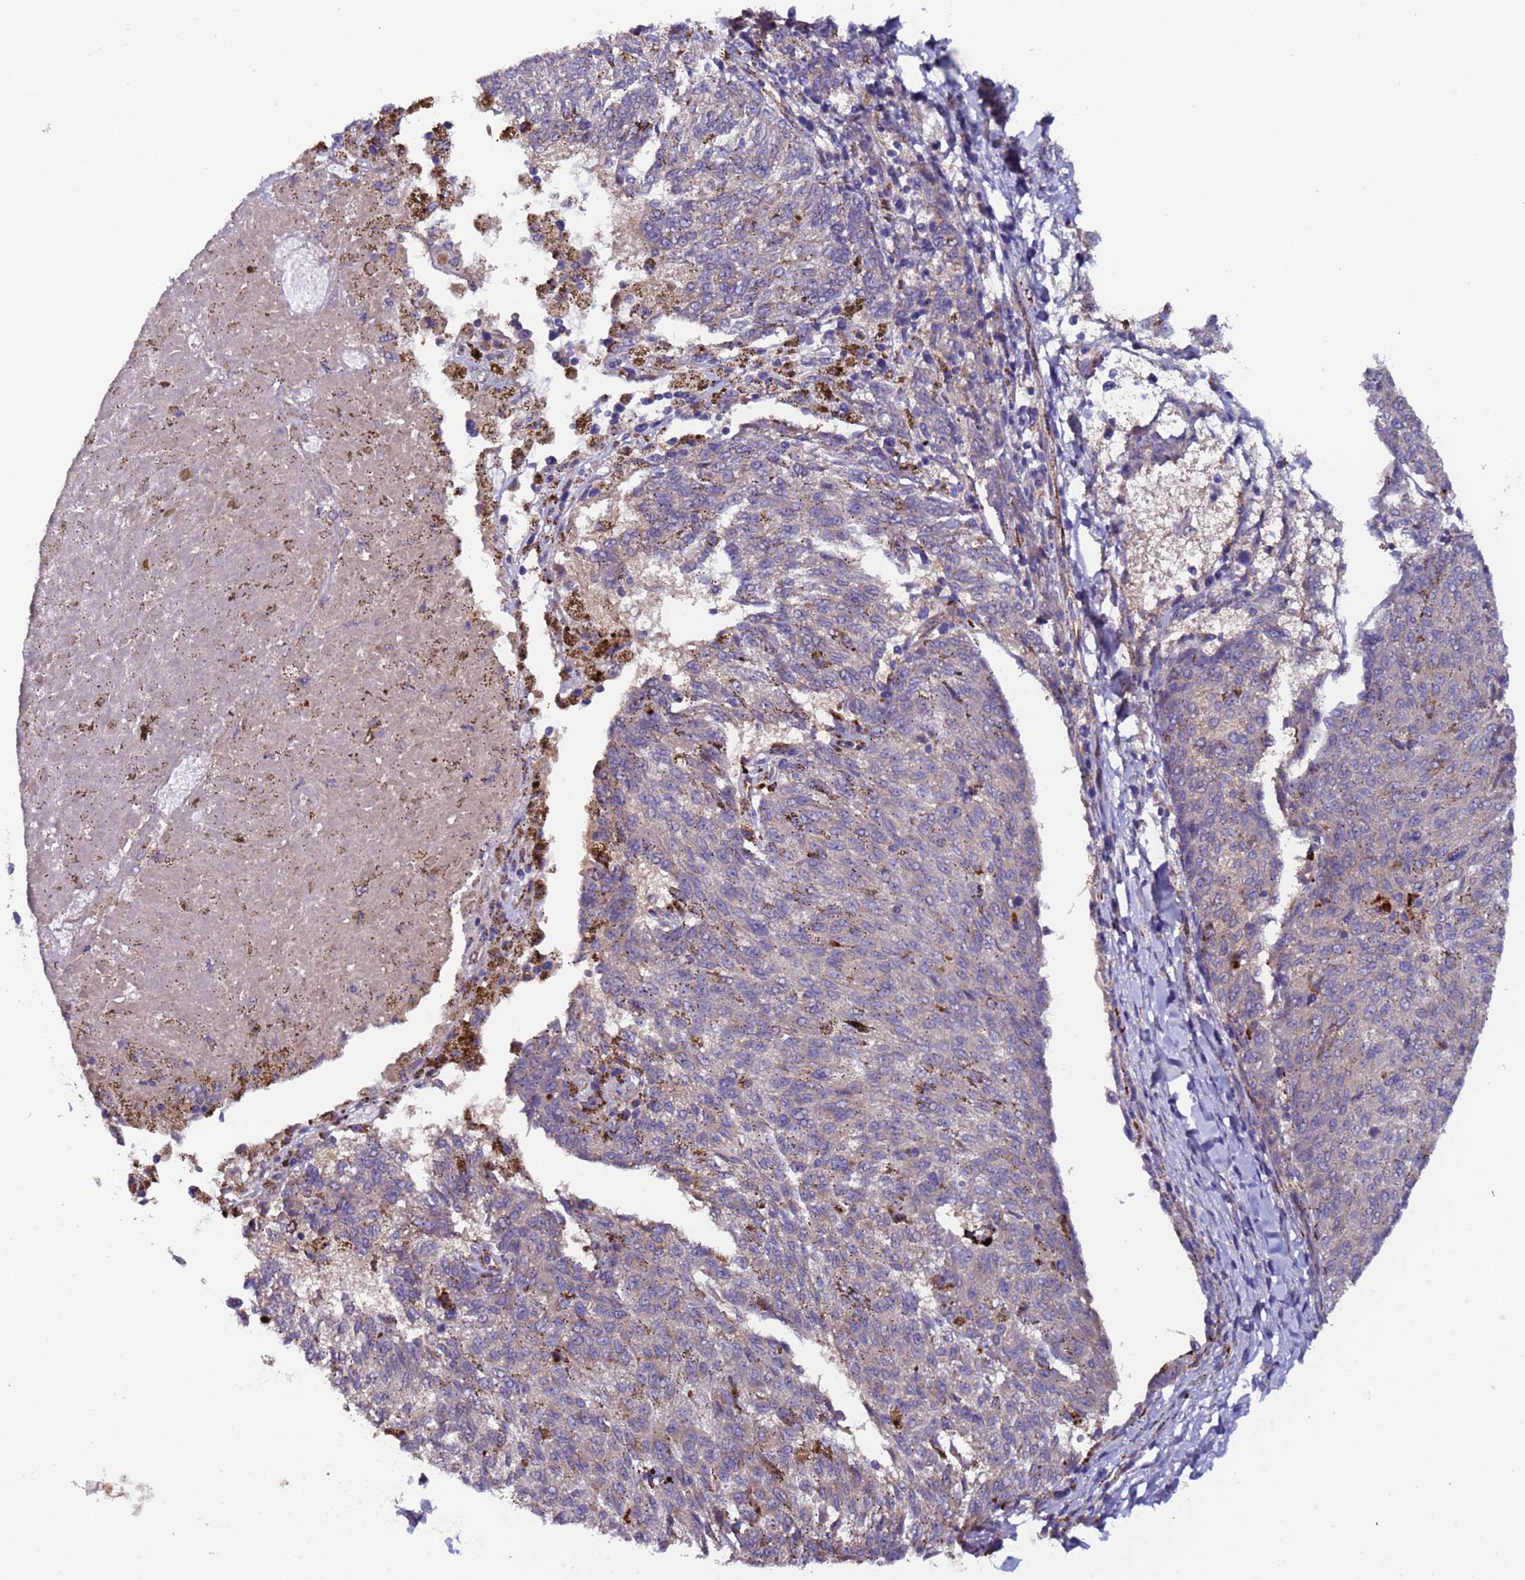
{"staining": {"intensity": "negative", "quantity": "none", "location": "none"}, "tissue": "melanoma", "cell_type": "Tumor cells", "image_type": "cancer", "snomed": [{"axis": "morphology", "description": "Malignant melanoma, NOS"}, {"axis": "topography", "description": "Skin"}], "caption": "Tumor cells are negative for brown protein staining in malignant melanoma.", "gene": "ZNF248", "patient": {"sex": "female", "age": 72}}